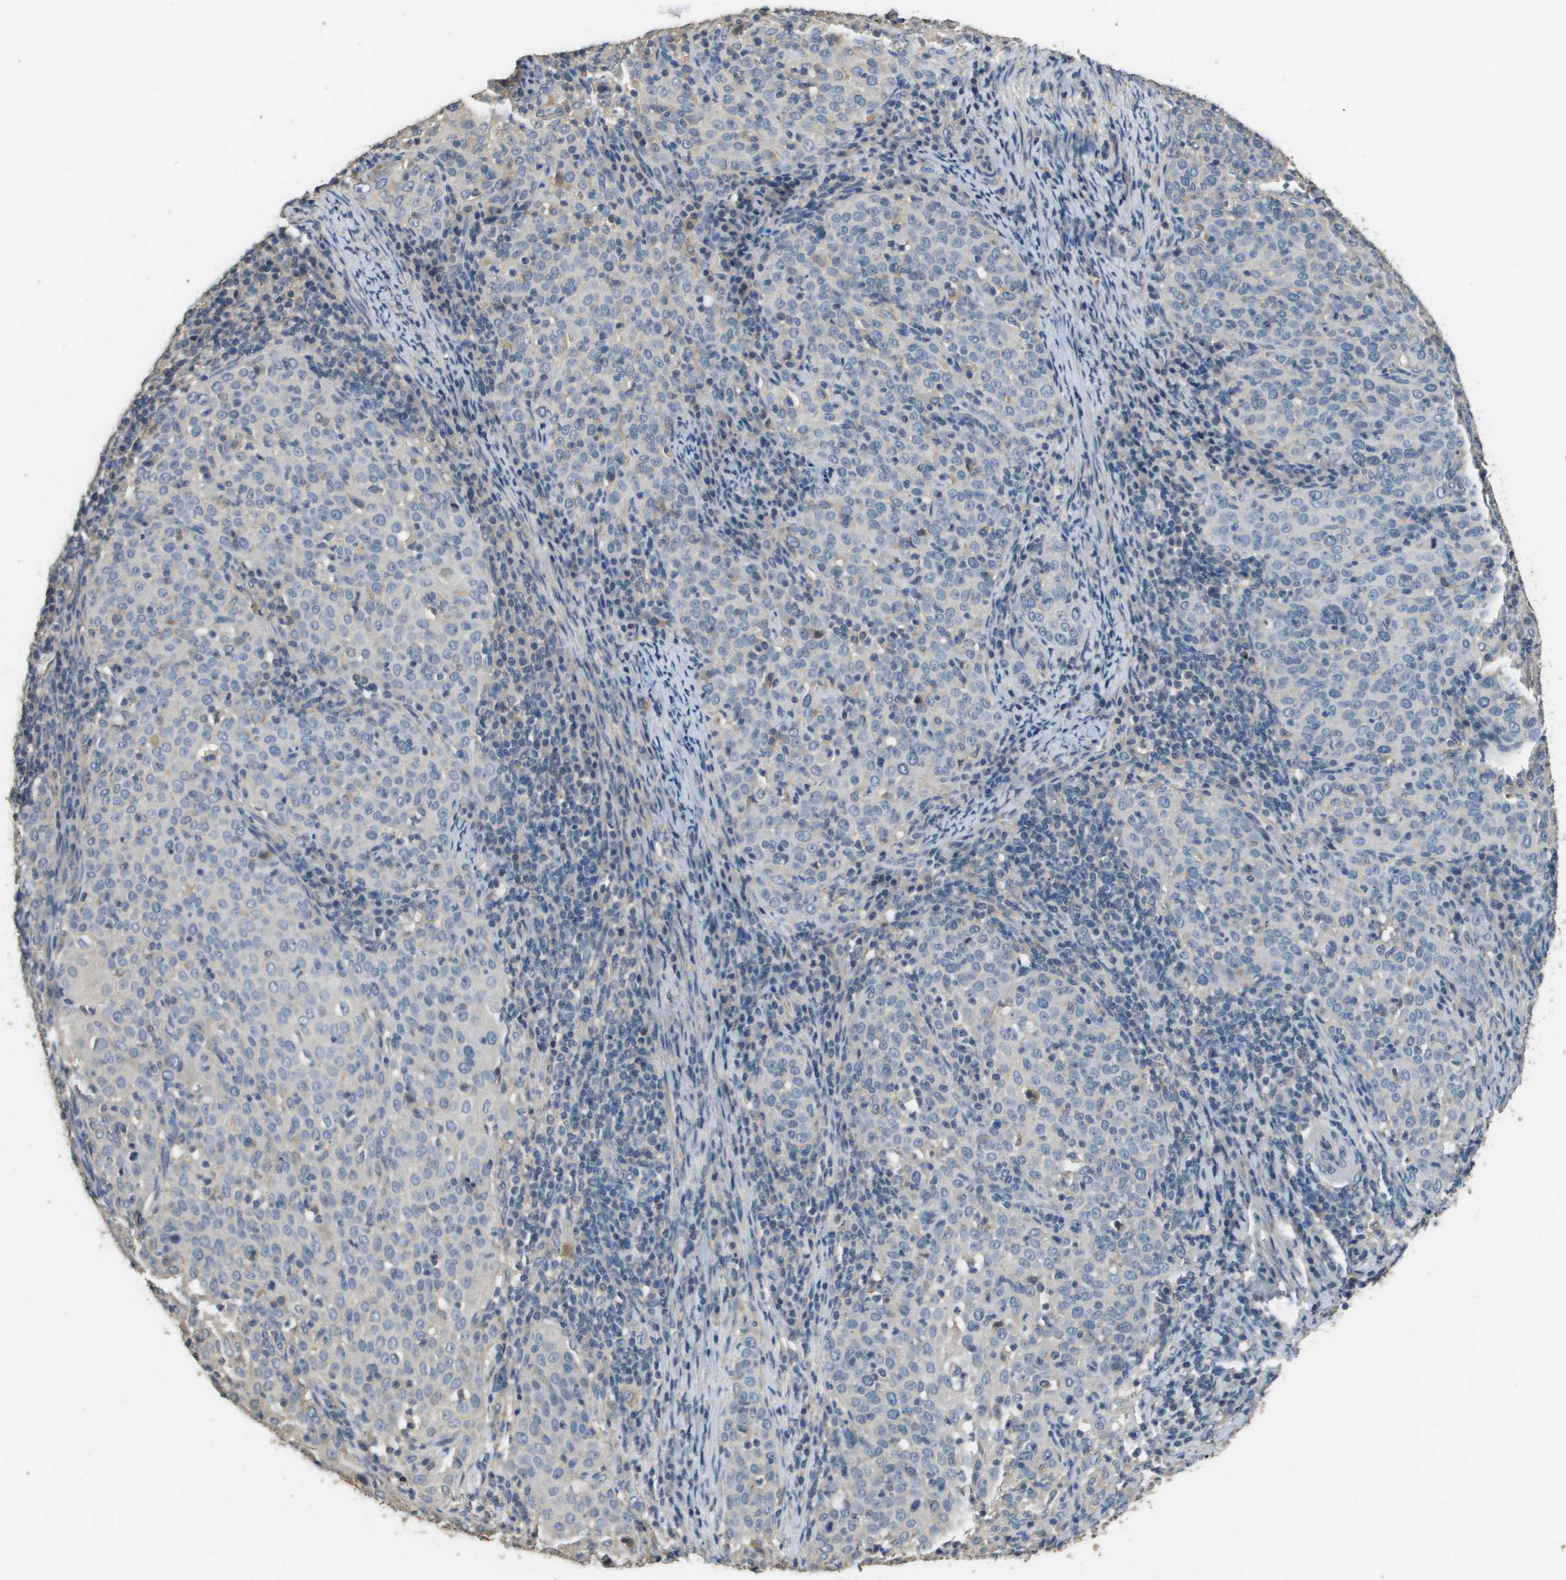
{"staining": {"intensity": "negative", "quantity": "none", "location": "none"}, "tissue": "cervical cancer", "cell_type": "Tumor cells", "image_type": "cancer", "snomed": [{"axis": "morphology", "description": "Squamous cell carcinoma, NOS"}, {"axis": "topography", "description": "Cervix"}], "caption": "A histopathology image of cervical cancer stained for a protein exhibits no brown staining in tumor cells.", "gene": "RAB6B", "patient": {"sex": "female", "age": 51}}